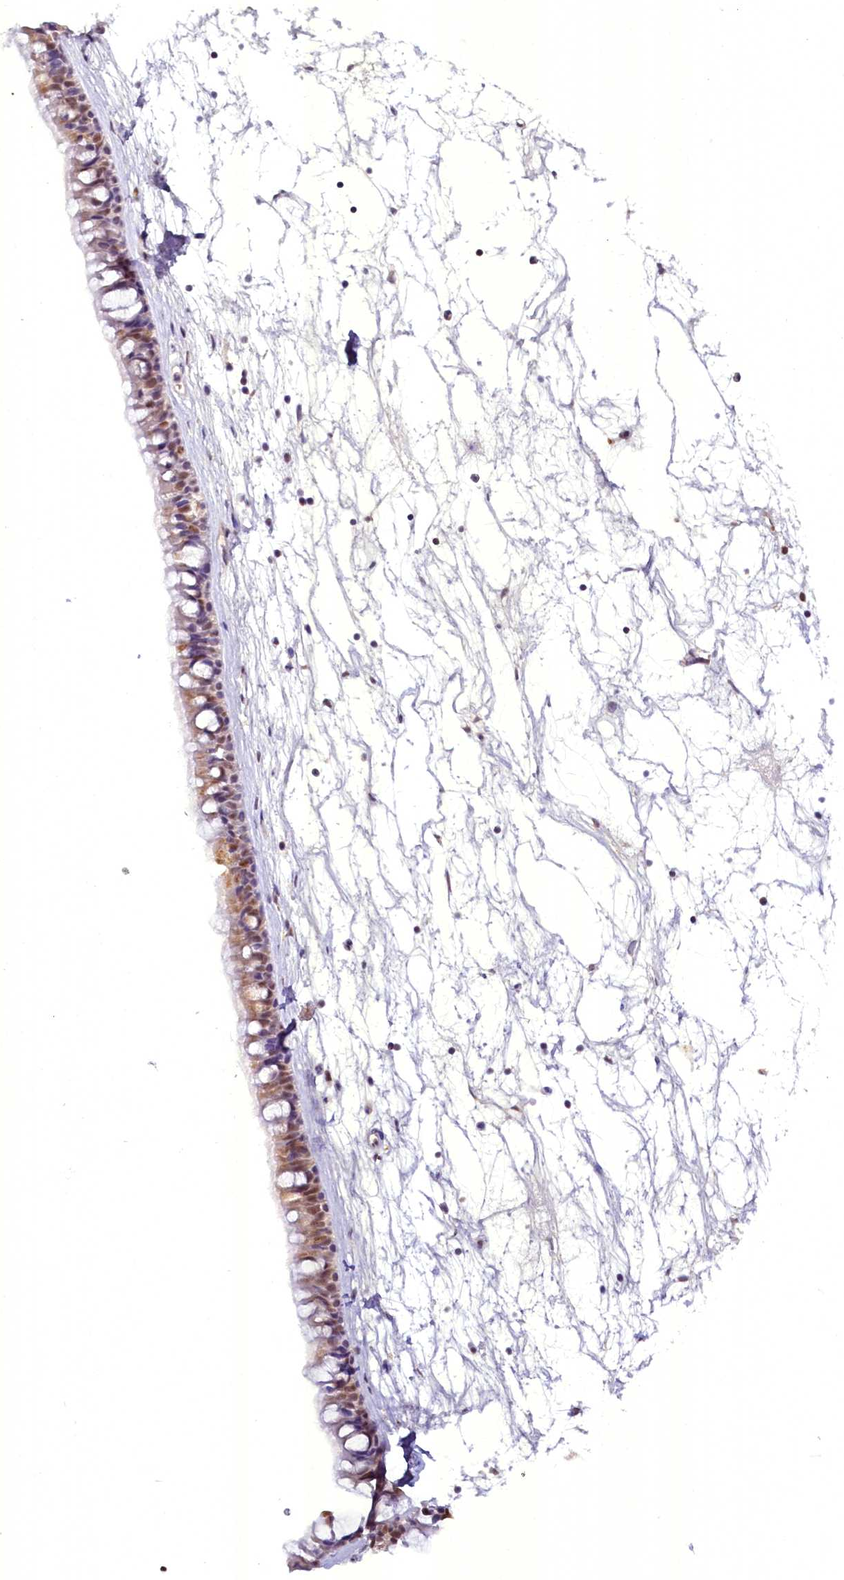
{"staining": {"intensity": "weak", "quantity": "25%-75%", "location": "cytoplasmic/membranous,nuclear"}, "tissue": "nasopharynx", "cell_type": "Respiratory epithelial cells", "image_type": "normal", "snomed": [{"axis": "morphology", "description": "Normal tissue, NOS"}, {"axis": "topography", "description": "Nasopharynx"}], "caption": "High-magnification brightfield microscopy of unremarkable nasopharynx stained with DAB (3,3'-diaminobenzidine) (brown) and counterstained with hematoxylin (blue). respiratory epithelial cells exhibit weak cytoplasmic/membranous,nuclear positivity is seen in approximately25%-75% of cells.", "gene": "NCBP1", "patient": {"sex": "male", "age": 64}}